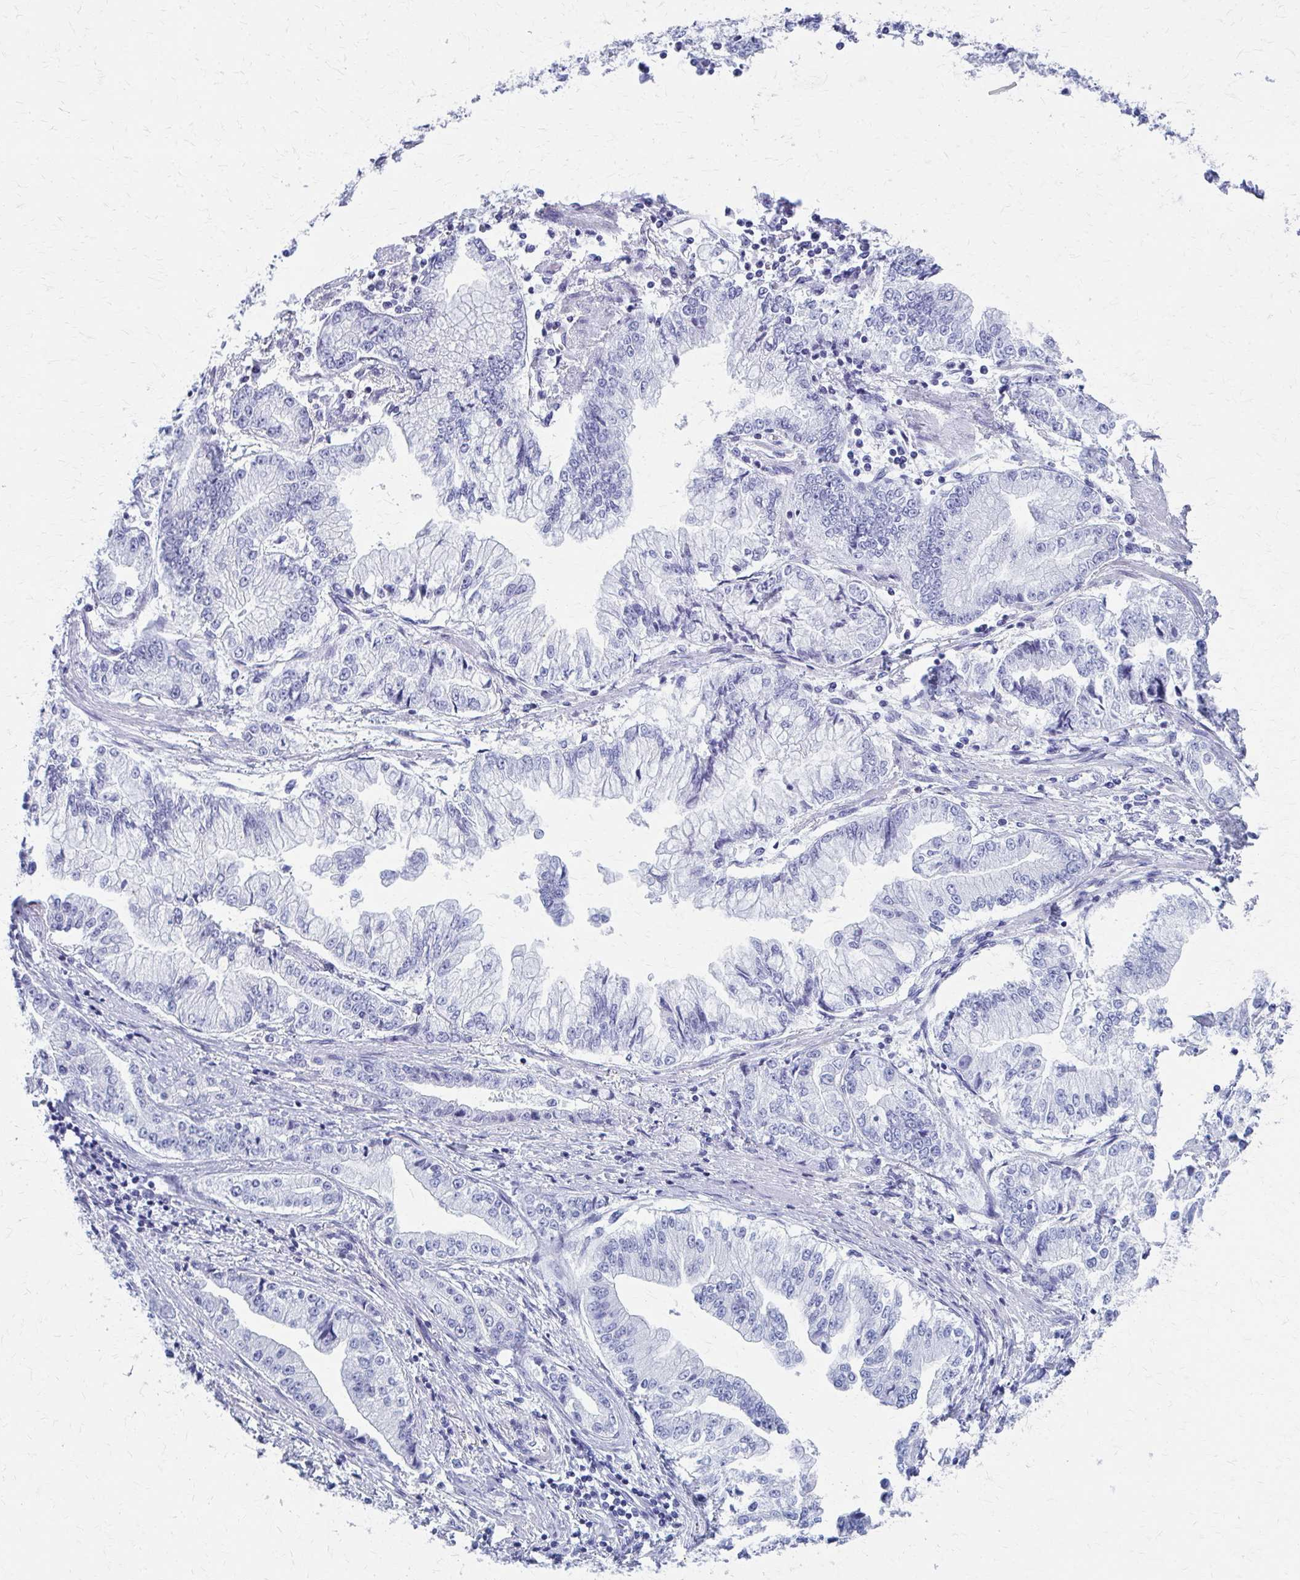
{"staining": {"intensity": "negative", "quantity": "none", "location": "none"}, "tissue": "stomach cancer", "cell_type": "Tumor cells", "image_type": "cancer", "snomed": [{"axis": "morphology", "description": "Adenocarcinoma, NOS"}, {"axis": "topography", "description": "Stomach, upper"}], "caption": "Tumor cells are negative for protein expression in human stomach adenocarcinoma. (DAB IHC visualized using brightfield microscopy, high magnification).", "gene": "CELF5", "patient": {"sex": "female", "age": 74}}